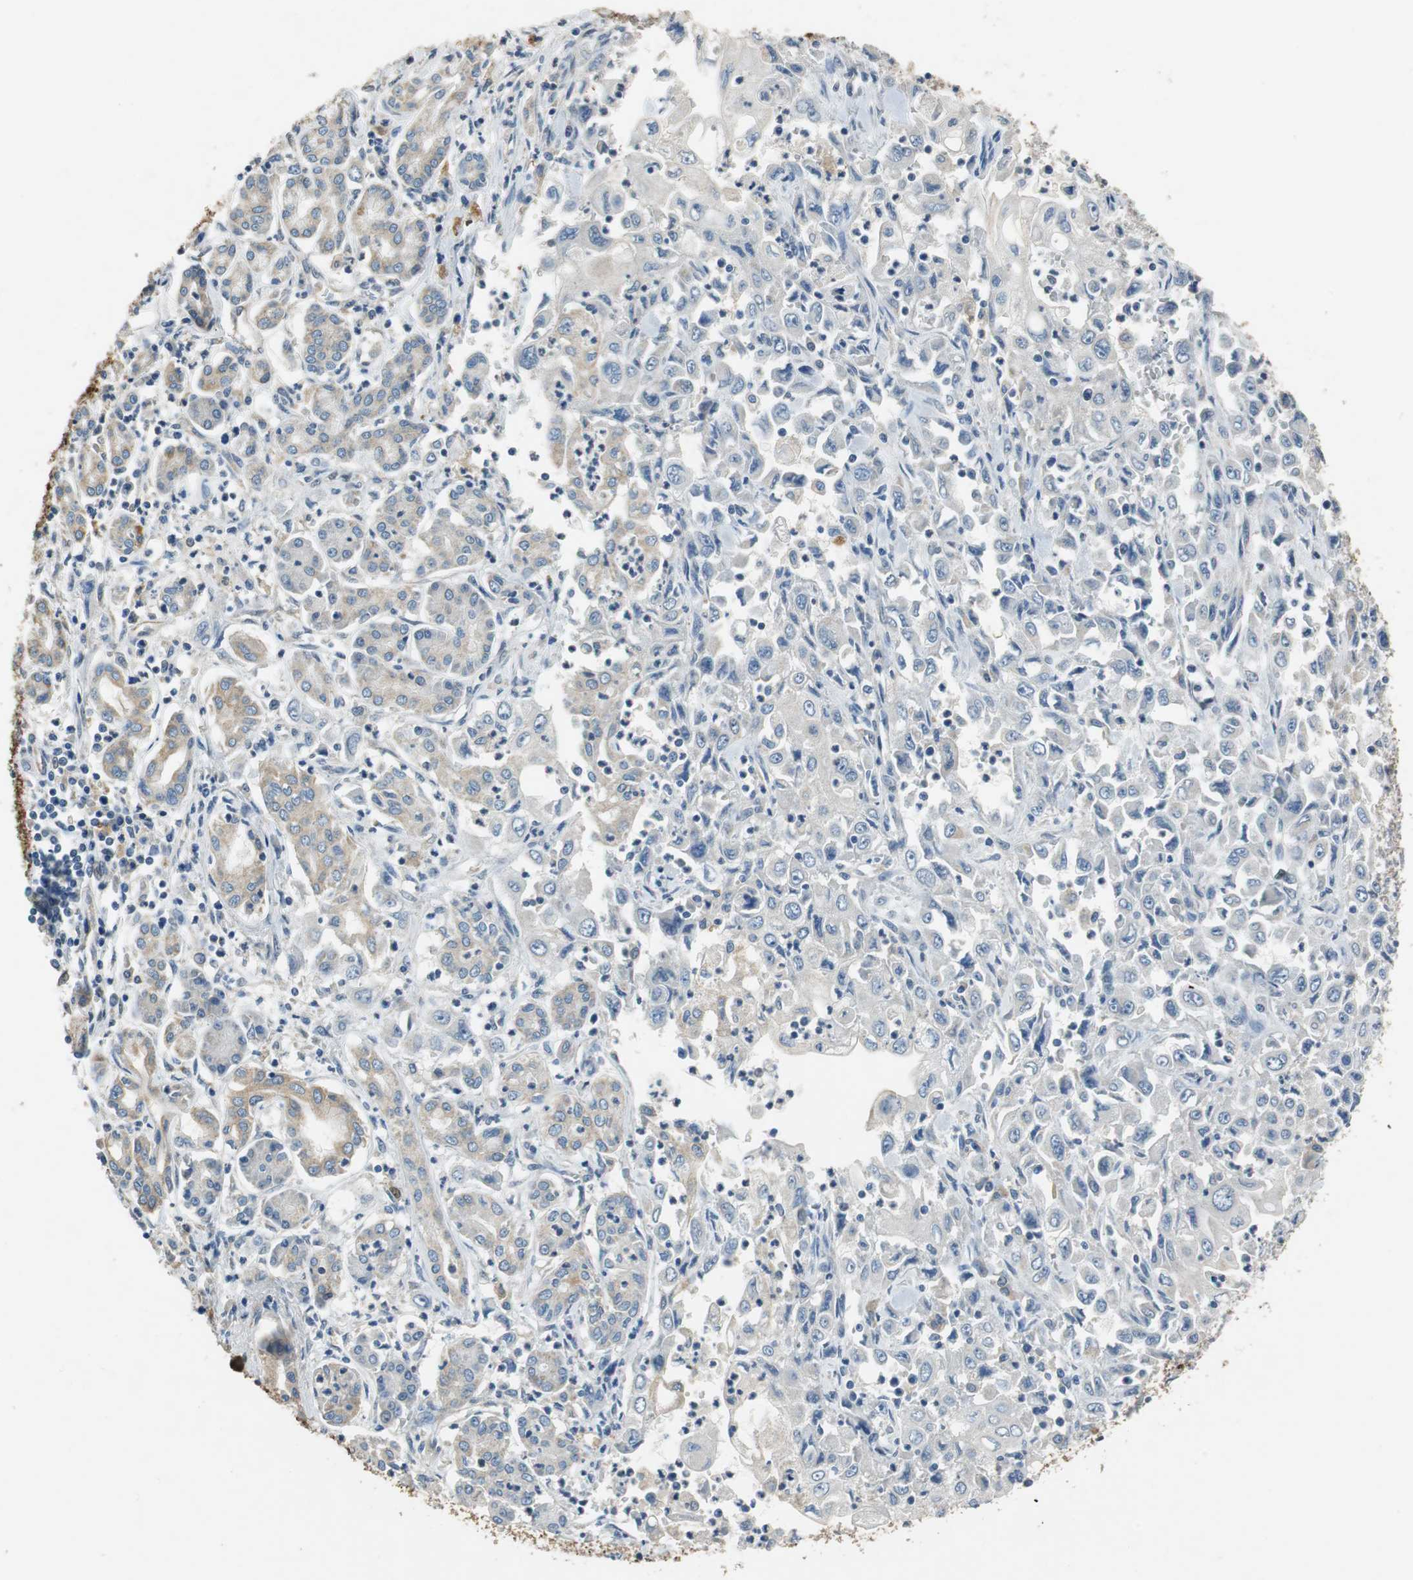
{"staining": {"intensity": "weak", "quantity": "25%-75%", "location": "cytoplasmic/membranous"}, "tissue": "pancreatic cancer", "cell_type": "Tumor cells", "image_type": "cancer", "snomed": [{"axis": "morphology", "description": "Adenocarcinoma, NOS"}, {"axis": "topography", "description": "Pancreas"}], "caption": "Pancreatic adenocarcinoma tissue exhibits weak cytoplasmic/membranous expression in about 25%-75% of tumor cells", "gene": "ALDH4A1", "patient": {"sex": "male", "age": 70}}